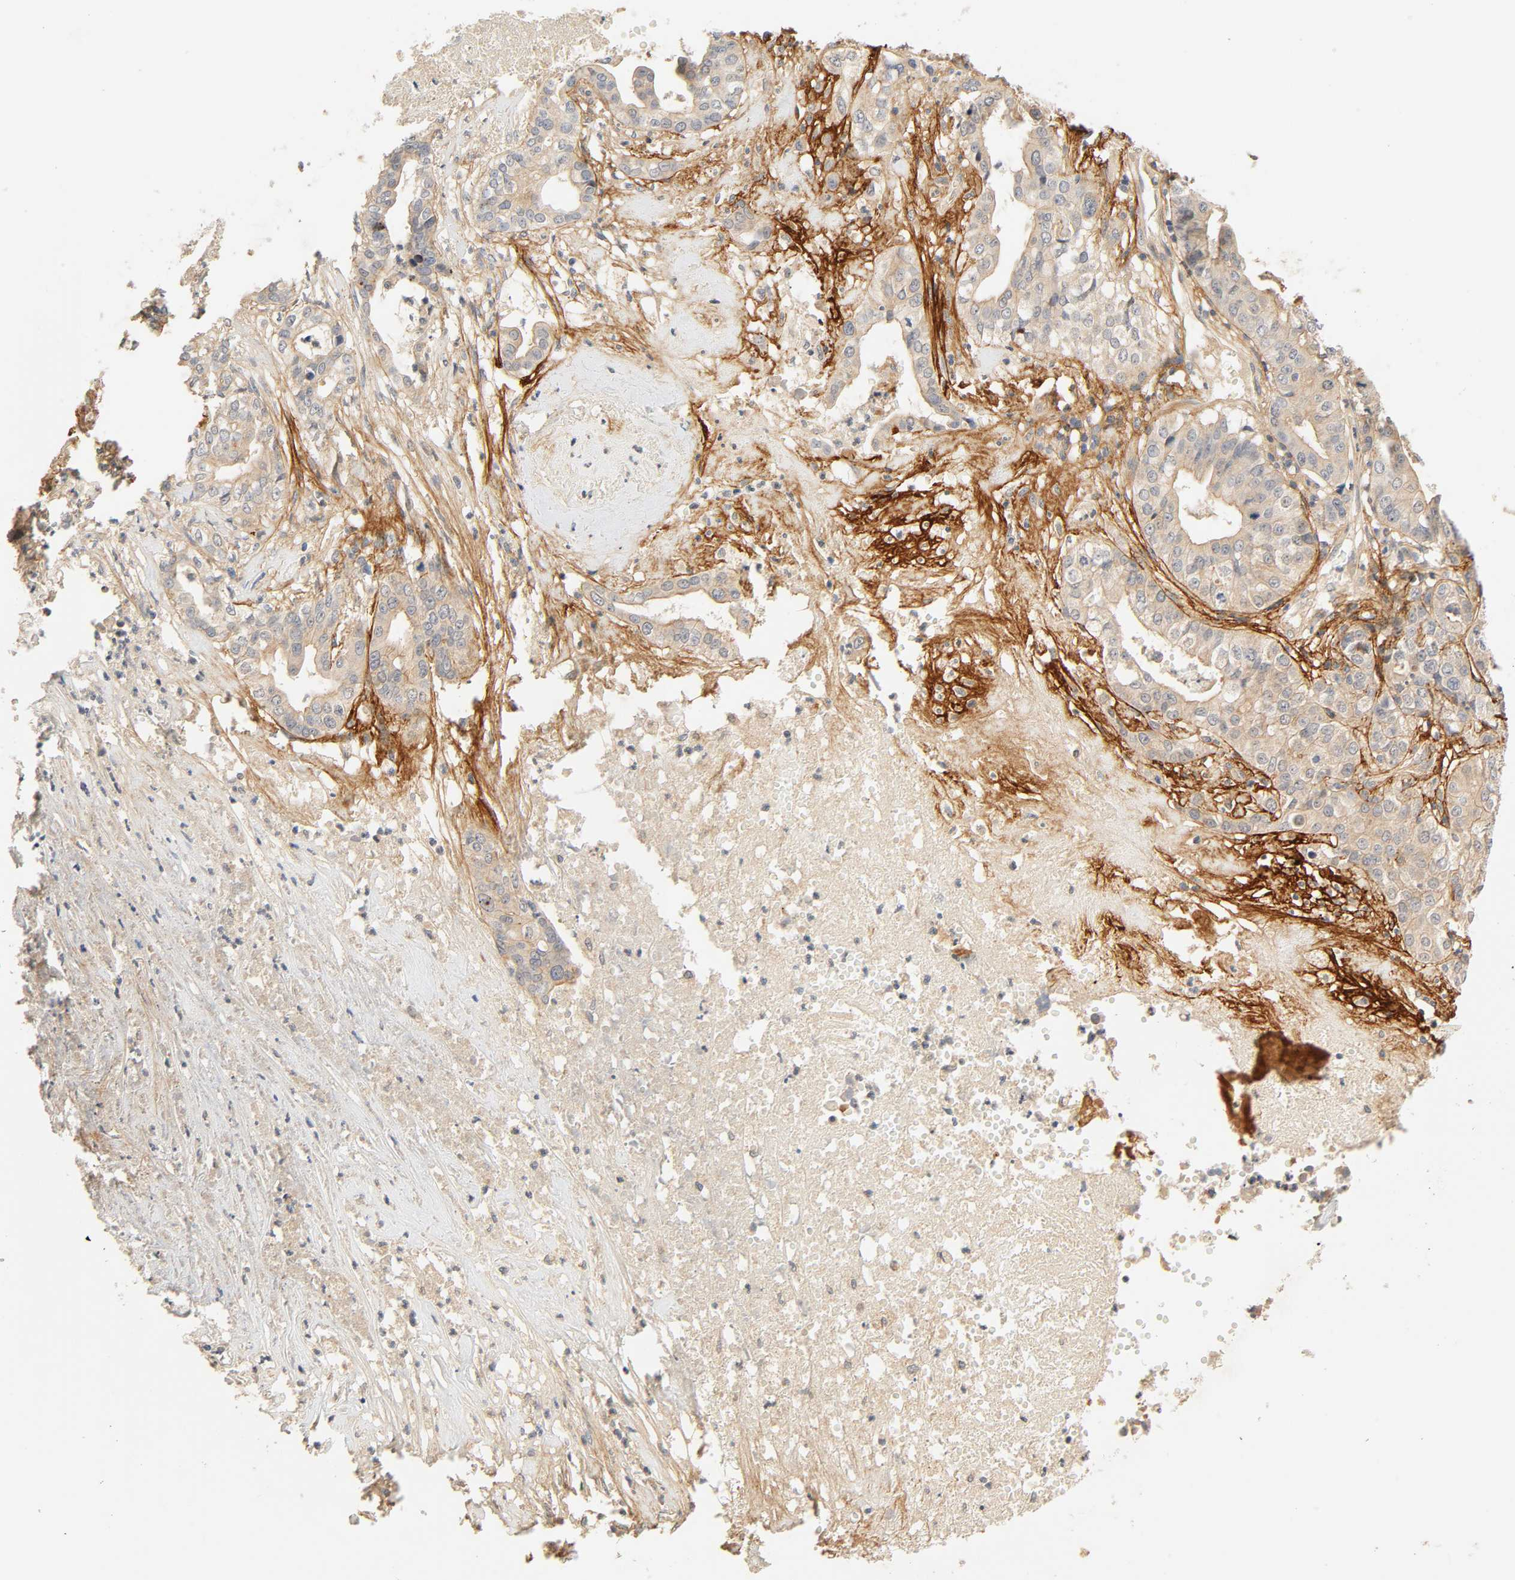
{"staining": {"intensity": "weak", "quantity": "25%-75%", "location": "cytoplasmic/membranous"}, "tissue": "liver cancer", "cell_type": "Tumor cells", "image_type": "cancer", "snomed": [{"axis": "morphology", "description": "Cholangiocarcinoma"}, {"axis": "topography", "description": "Liver"}], "caption": "Protein staining of liver cancer tissue reveals weak cytoplasmic/membranous staining in approximately 25%-75% of tumor cells.", "gene": "CACNA1G", "patient": {"sex": "female", "age": 61}}